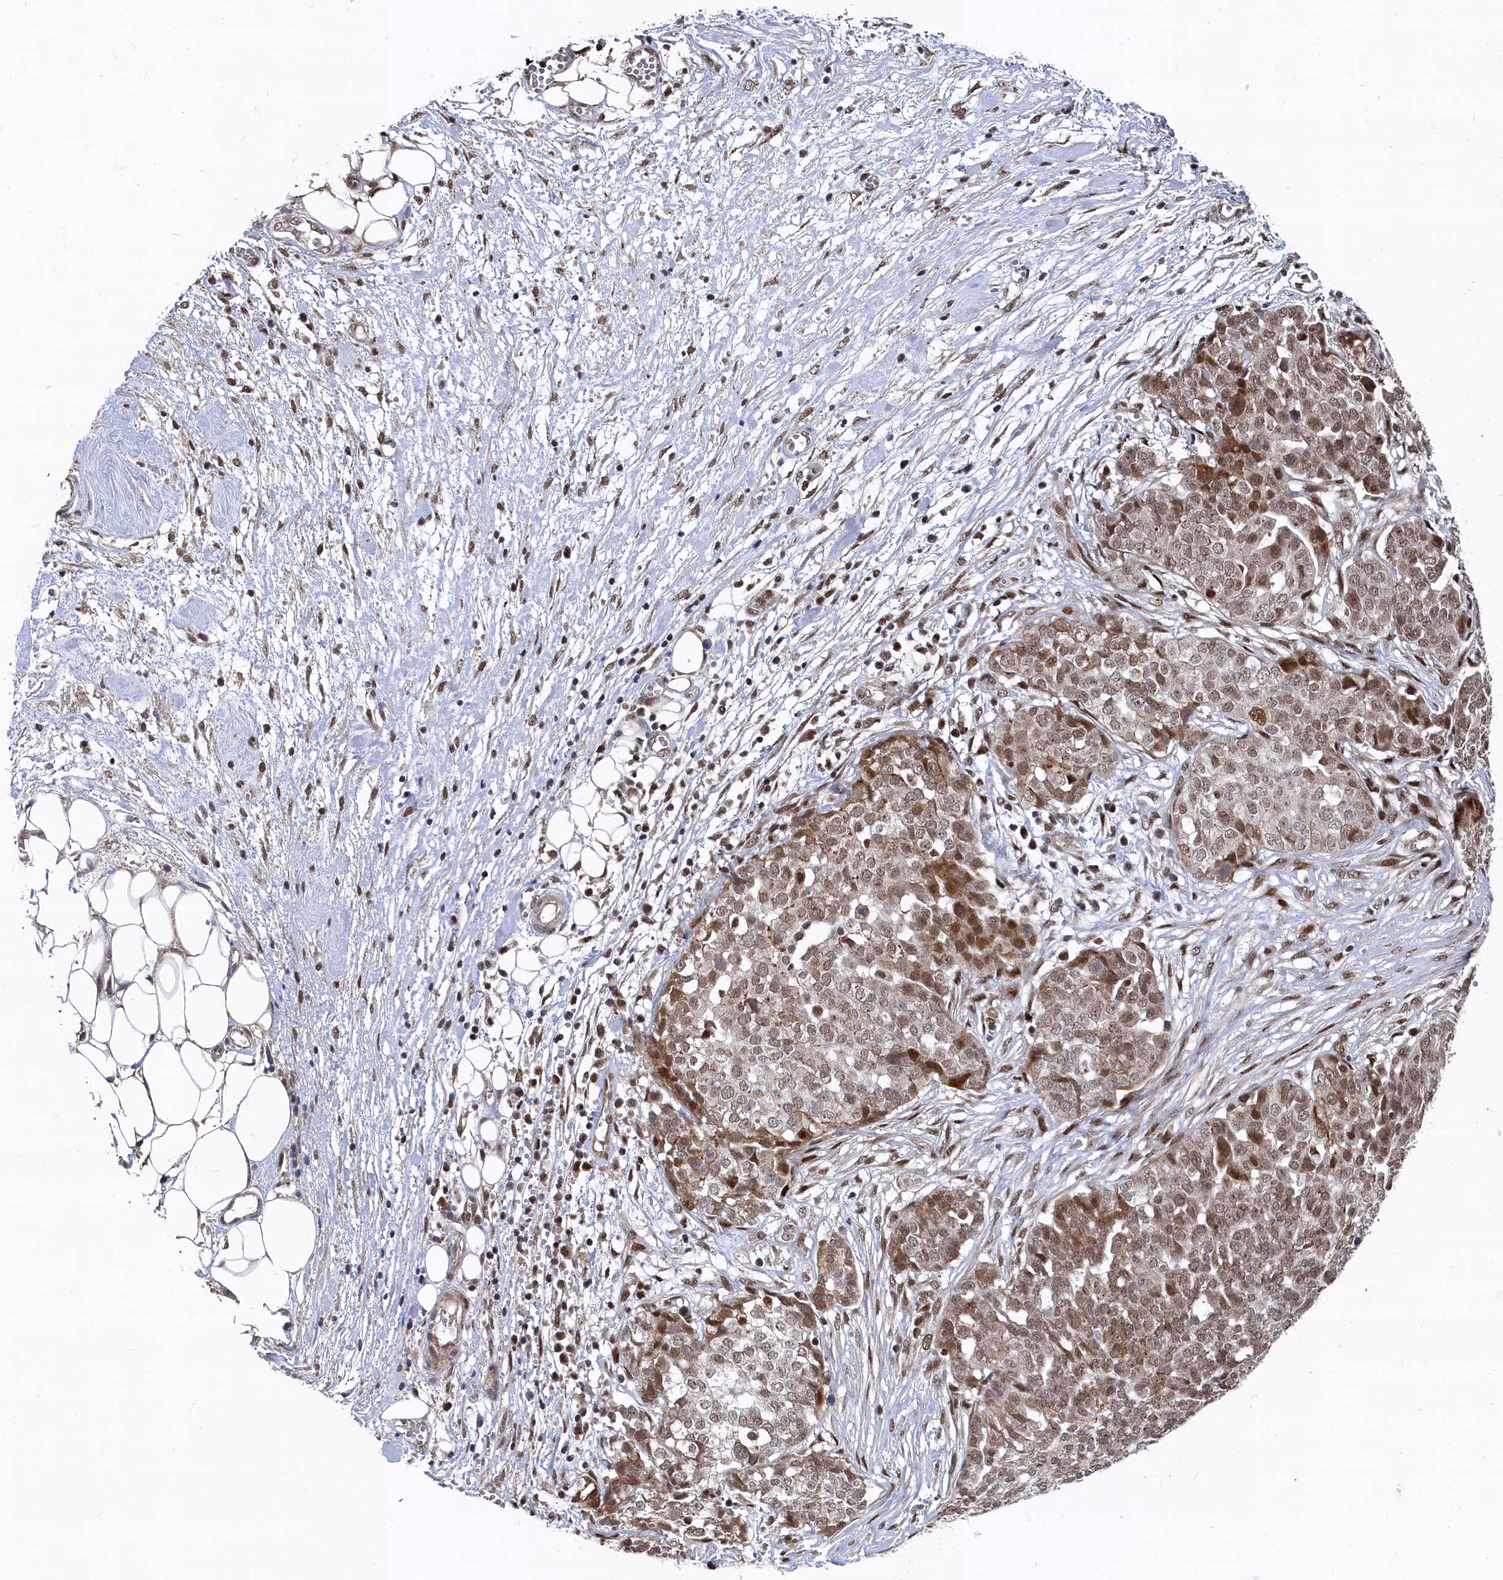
{"staining": {"intensity": "moderate", "quantity": ">75%", "location": "nuclear"}, "tissue": "ovarian cancer", "cell_type": "Tumor cells", "image_type": "cancer", "snomed": [{"axis": "morphology", "description": "Cystadenocarcinoma, serous, NOS"}, {"axis": "topography", "description": "Soft tissue"}, {"axis": "topography", "description": "Ovary"}], "caption": "Immunohistochemical staining of human ovarian cancer (serous cystadenocarcinoma) exhibits medium levels of moderate nuclear expression in approximately >75% of tumor cells. The staining is performed using DAB (3,3'-diaminobenzidine) brown chromogen to label protein expression. The nuclei are counter-stained blue using hematoxylin.", "gene": "BUB3", "patient": {"sex": "female", "age": 57}}